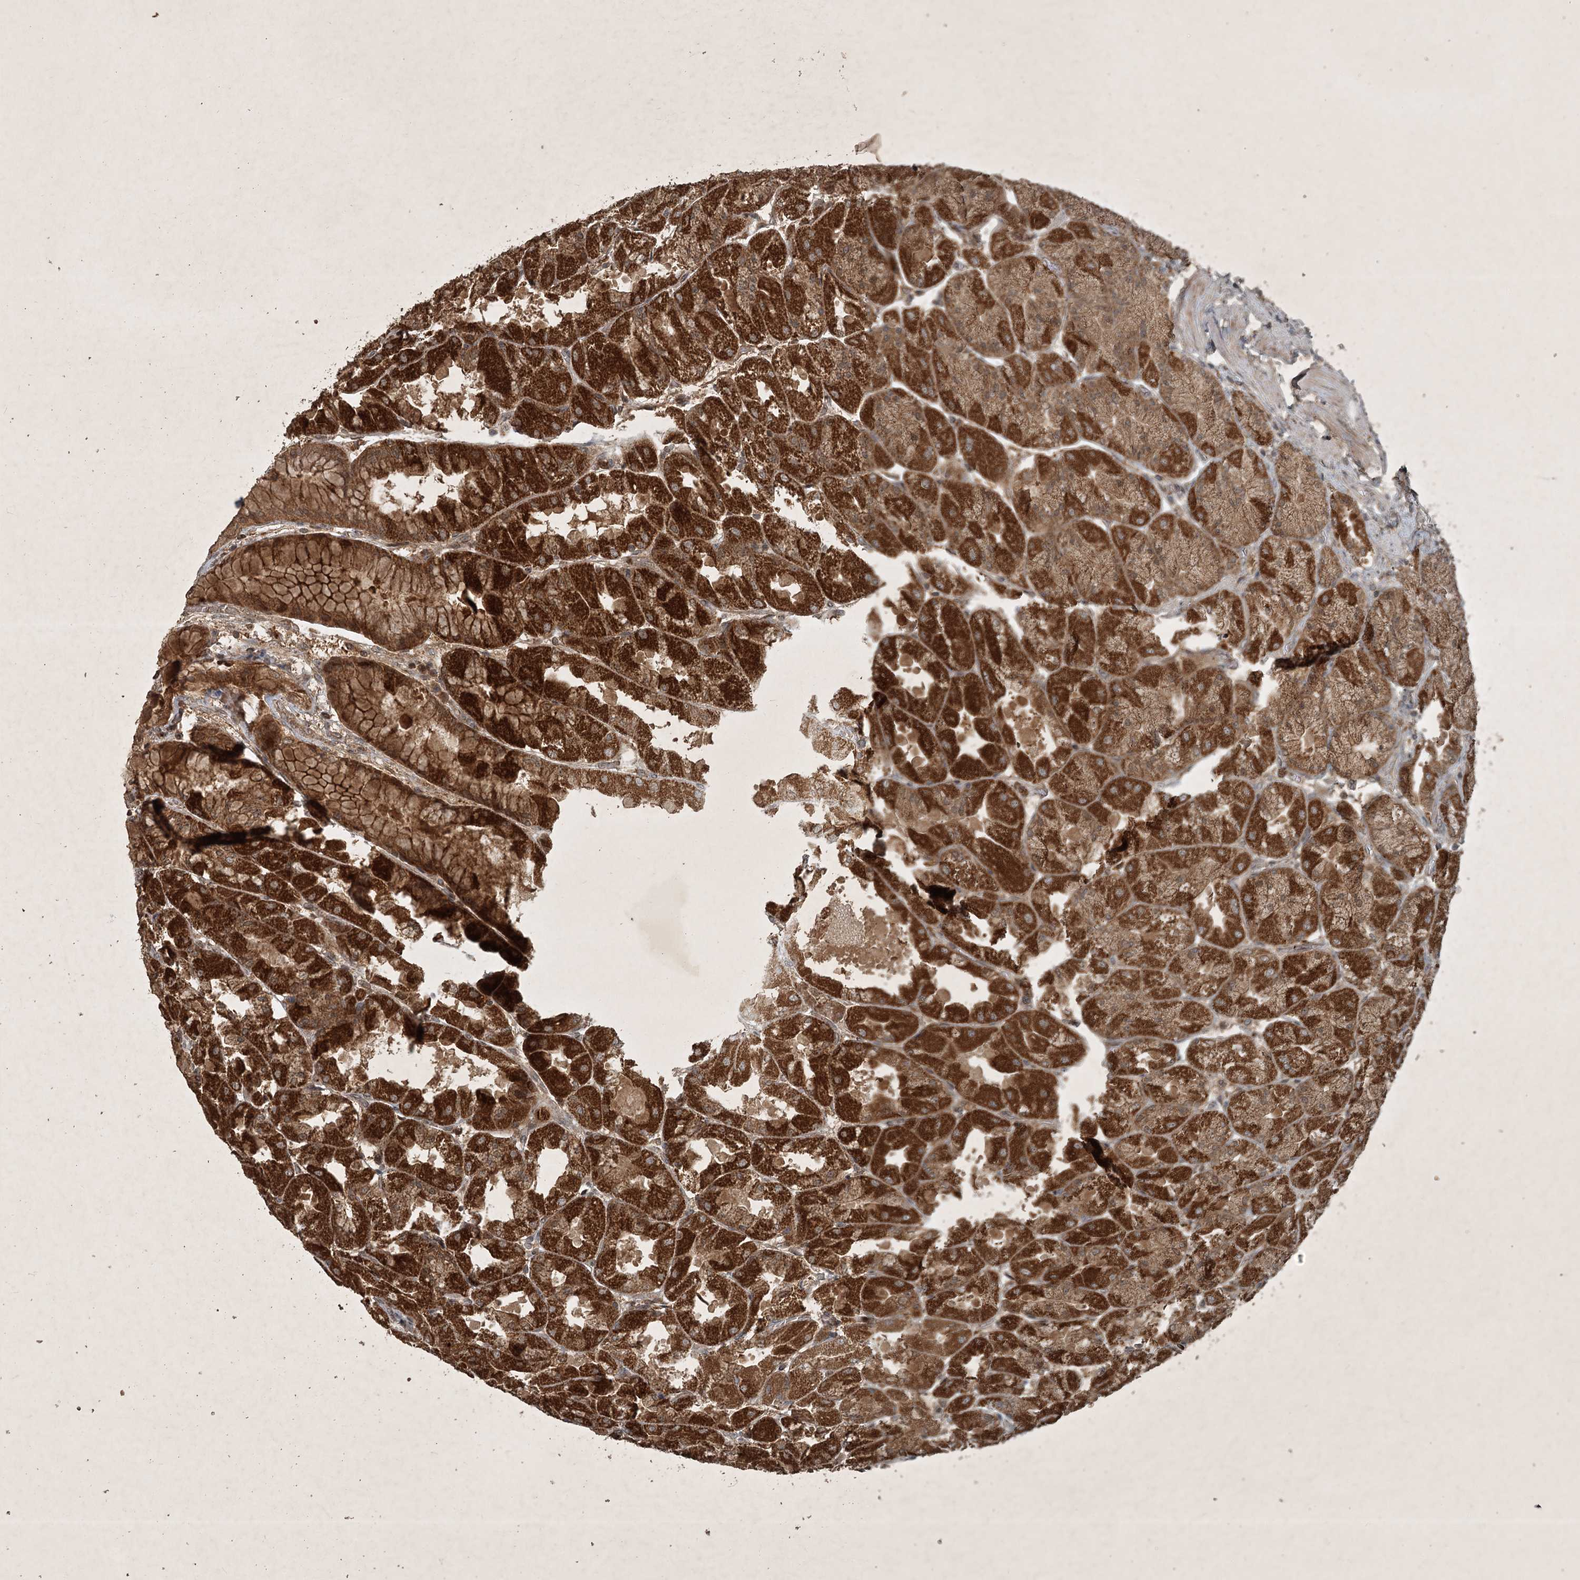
{"staining": {"intensity": "strong", "quantity": ">75%", "location": "cytoplasmic/membranous"}, "tissue": "stomach", "cell_type": "Glandular cells", "image_type": "normal", "snomed": [{"axis": "morphology", "description": "Normal tissue, NOS"}, {"axis": "topography", "description": "Stomach"}], "caption": "This histopathology image exhibits IHC staining of normal human stomach, with high strong cytoplasmic/membranous staining in approximately >75% of glandular cells.", "gene": "UNC93A", "patient": {"sex": "female", "age": 61}}